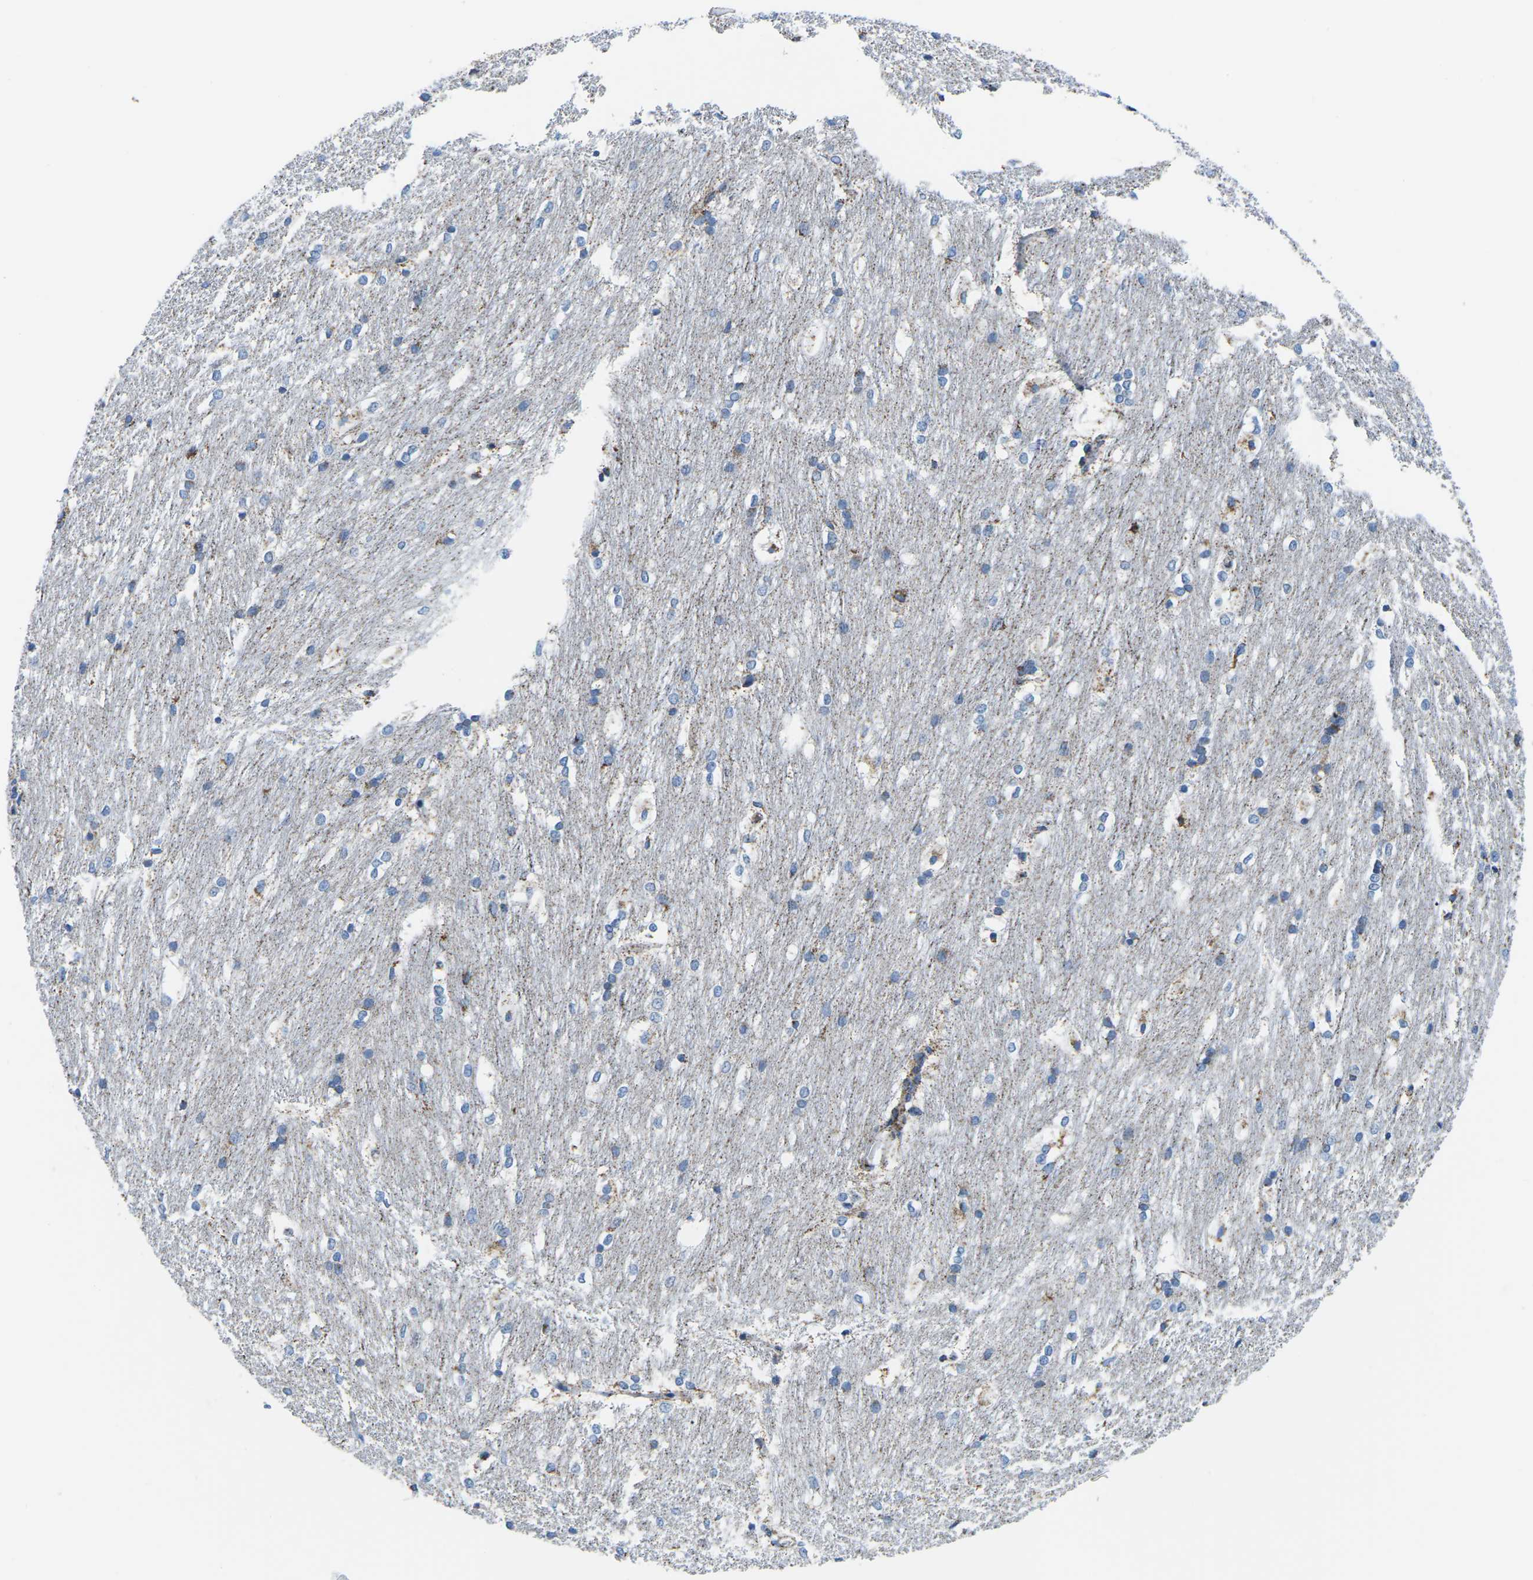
{"staining": {"intensity": "moderate", "quantity": "<25%", "location": "cytoplasmic/membranous"}, "tissue": "caudate", "cell_type": "Glial cells", "image_type": "normal", "snomed": [{"axis": "morphology", "description": "Normal tissue, NOS"}, {"axis": "topography", "description": "Lateral ventricle wall"}], "caption": "Benign caudate shows moderate cytoplasmic/membranous positivity in approximately <25% of glial cells.", "gene": "COX6C", "patient": {"sex": "female", "age": 19}}